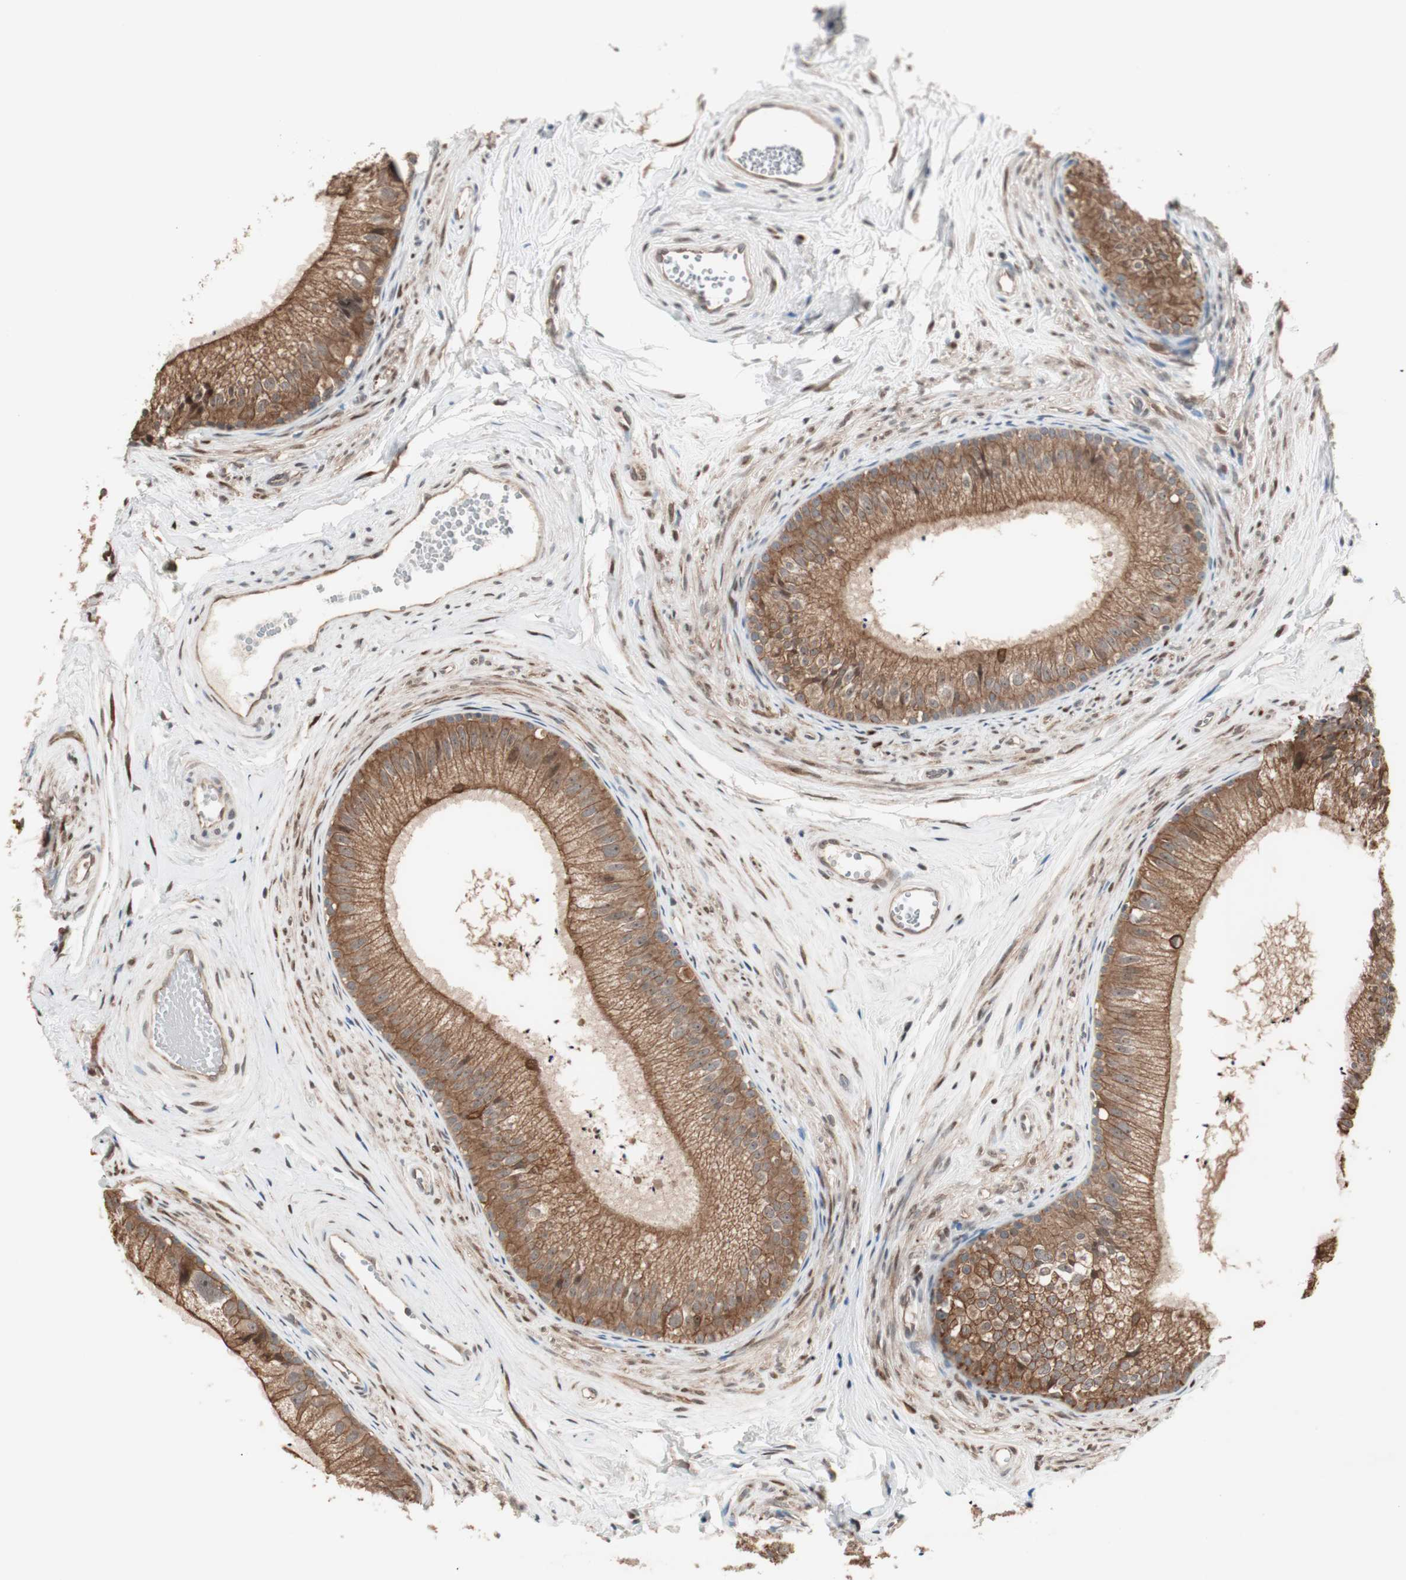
{"staining": {"intensity": "strong", "quantity": ">75%", "location": "cytoplasmic/membranous"}, "tissue": "epididymis", "cell_type": "Glandular cells", "image_type": "normal", "snomed": [{"axis": "morphology", "description": "Normal tissue, NOS"}, {"axis": "topography", "description": "Epididymis"}], "caption": "DAB (3,3'-diaminobenzidine) immunohistochemical staining of unremarkable human epididymis displays strong cytoplasmic/membranous protein staining in approximately >75% of glandular cells.", "gene": "FBXO5", "patient": {"sex": "male", "age": 56}}